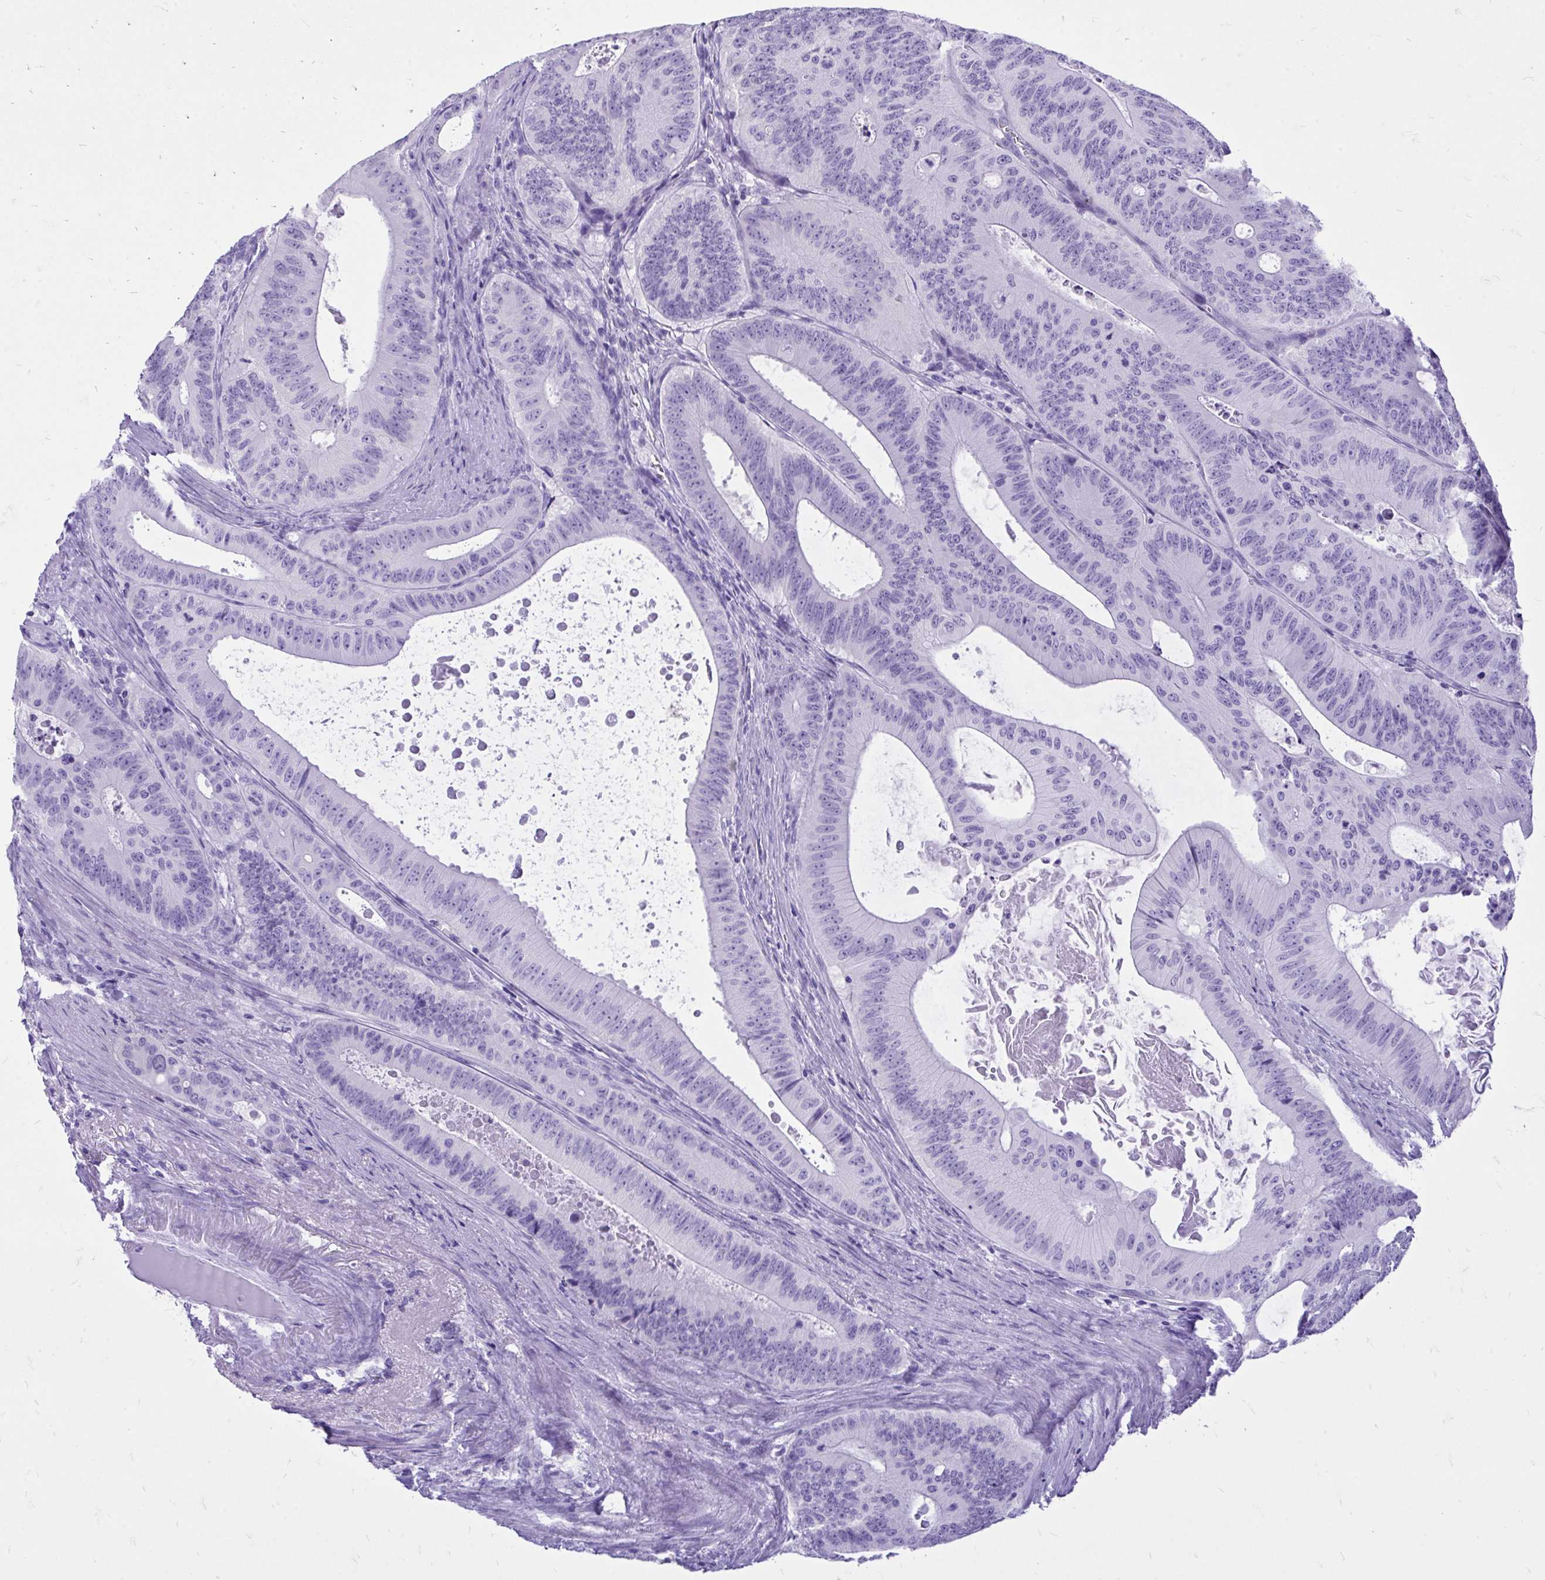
{"staining": {"intensity": "negative", "quantity": "none", "location": "none"}, "tissue": "colorectal cancer", "cell_type": "Tumor cells", "image_type": "cancer", "snomed": [{"axis": "morphology", "description": "Adenocarcinoma, NOS"}, {"axis": "topography", "description": "Colon"}], "caption": "Colorectal adenocarcinoma stained for a protein using immunohistochemistry (IHC) demonstrates no expression tumor cells.", "gene": "MON1A", "patient": {"sex": "male", "age": 62}}